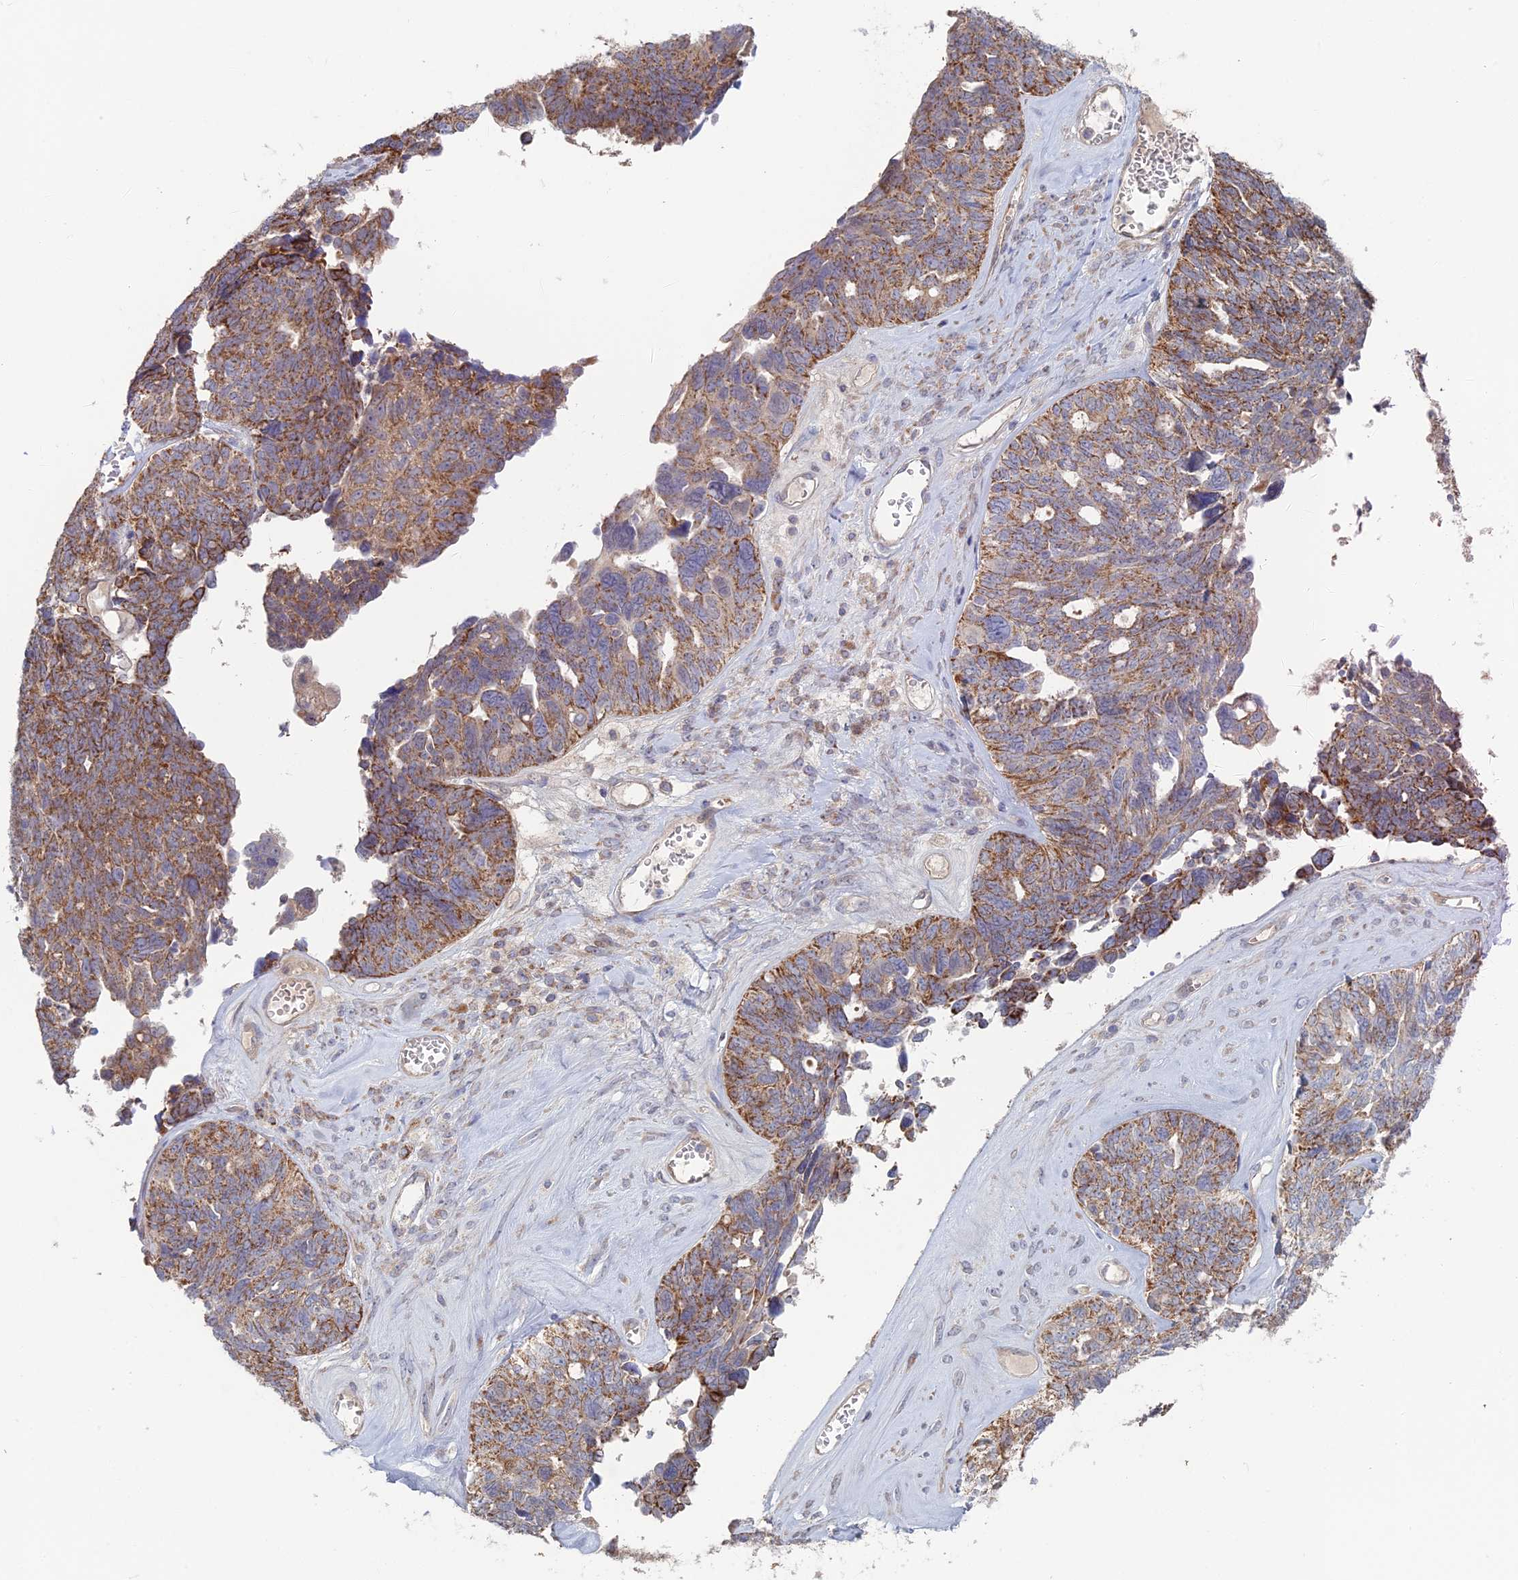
{"staining": {"intensity": "moderate", "quantity": ">75%", "location": "cytoplasmic/membranous"}, "tissue": "ovarian cancer", "cell_type": "Tumor cells", "image_type": "cancer", "snomed": [{"axis": "morphology", "description": "Cystadenocarcinoma, serous, NOS"}, {"axis": "topography", "description": "Ovary"}], "caption": "Moderate cytoplasmic/membranous positivity for a protein is seen in about >75% of tumor cells of ovarian cancer using IHC.", "gene": "ARL16", "patient": {"sex": "female", "age": 79}}